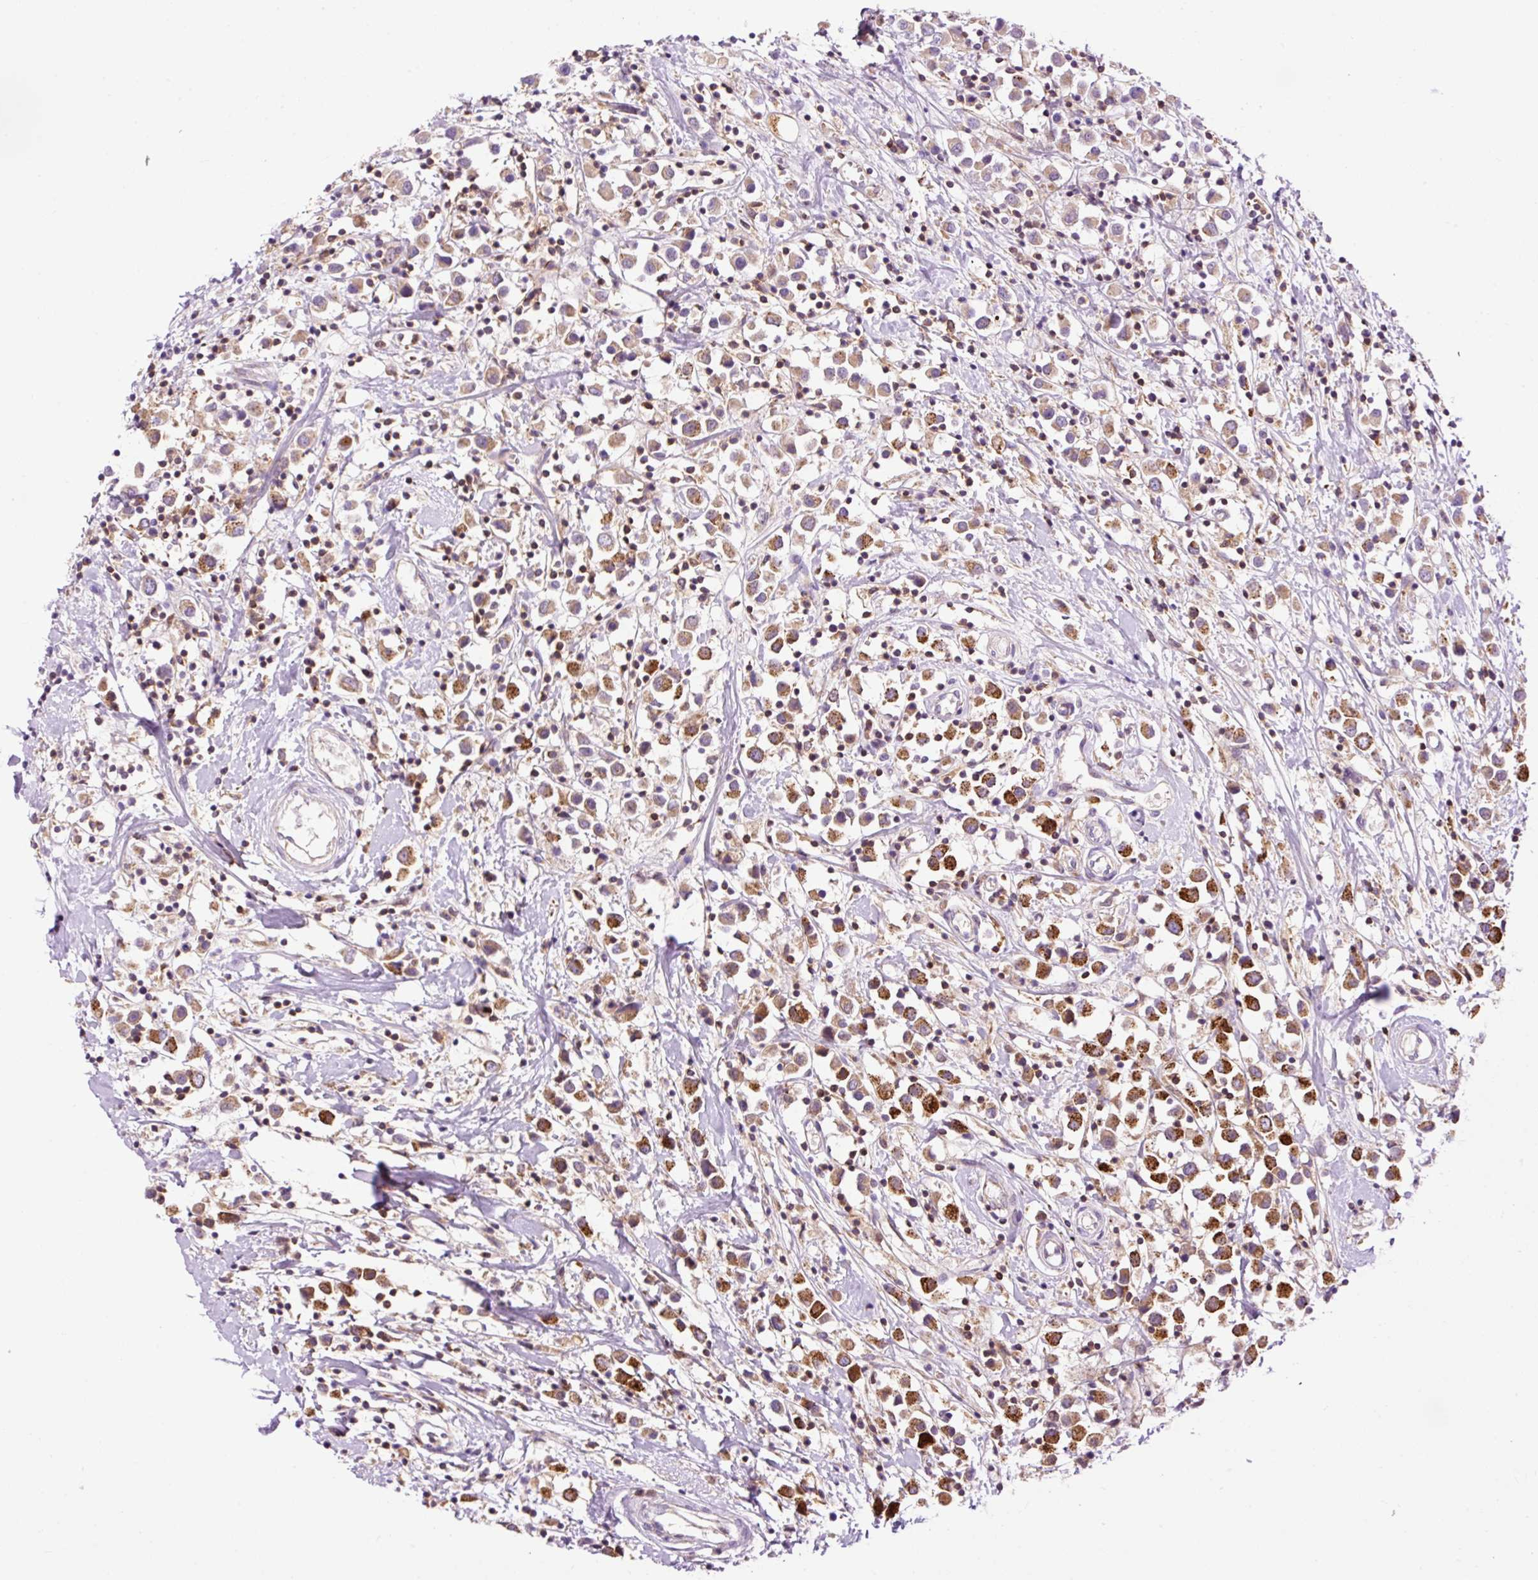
{"staining": {"intensity": "moderate", "quantity": "25%-75%", "location": "cytoplasmic/membranous"}, "tissue": "breast cancer", "cell_type": "Tumor cells", "image_type": "cancer", "snomed": [{"axis": "morphology", "description": "Duct carcinoma"}, {"axis": "topography", "description": "Breast"}], "caption": "A high-resolution photomicrograph shows IHC staining of invasive ductal carcinoma (breast), which displays moderate cytoplasmic/membranous staining in approximately 25%-75% of tumor cells.", "gene": "CD83", "patient": {"sex": "female", "age": 61}}